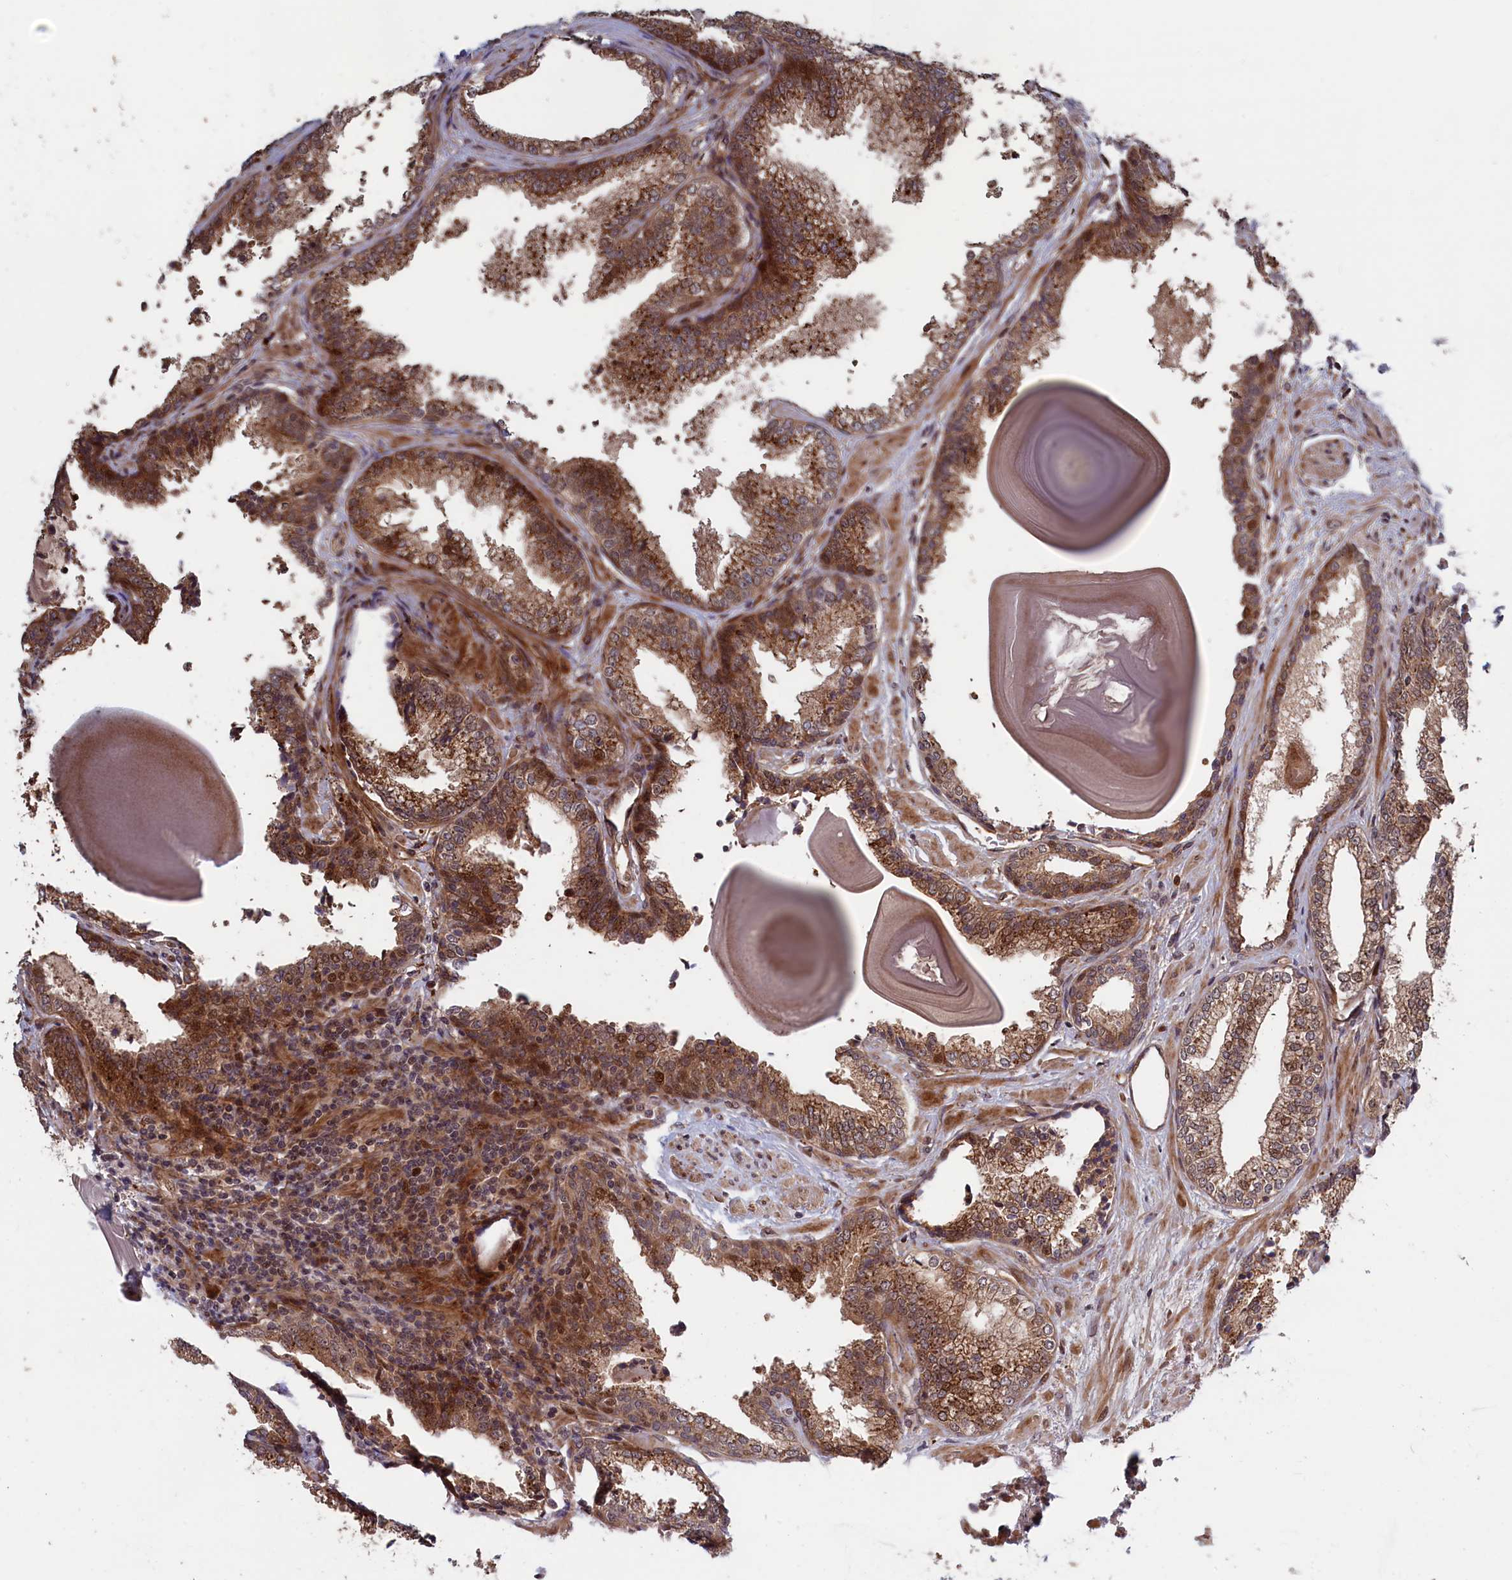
{"staining": {"intensity": "moderate", "quantity": ">75%", "location": "cytoplasmic/membranous,nuclear"}, "tissue": "prostate cancer", "cell_type": "Tumor cells", "image_type": "cancer", "snomed": [{"axis": "morphology", "description": "Adenocarcinoma, High grade"}, {"axis": "topography", "description": "Prostate"}], "caption": "Prostate adenocarcinoma (high-grade) stained for a protein (brown) exhibits moderate cytoplasmic/membranous and nuclear positive staining in about >75% of tumor cells.", "gene": "LSG1", "patient": {"sex": "male", "age": 73}}